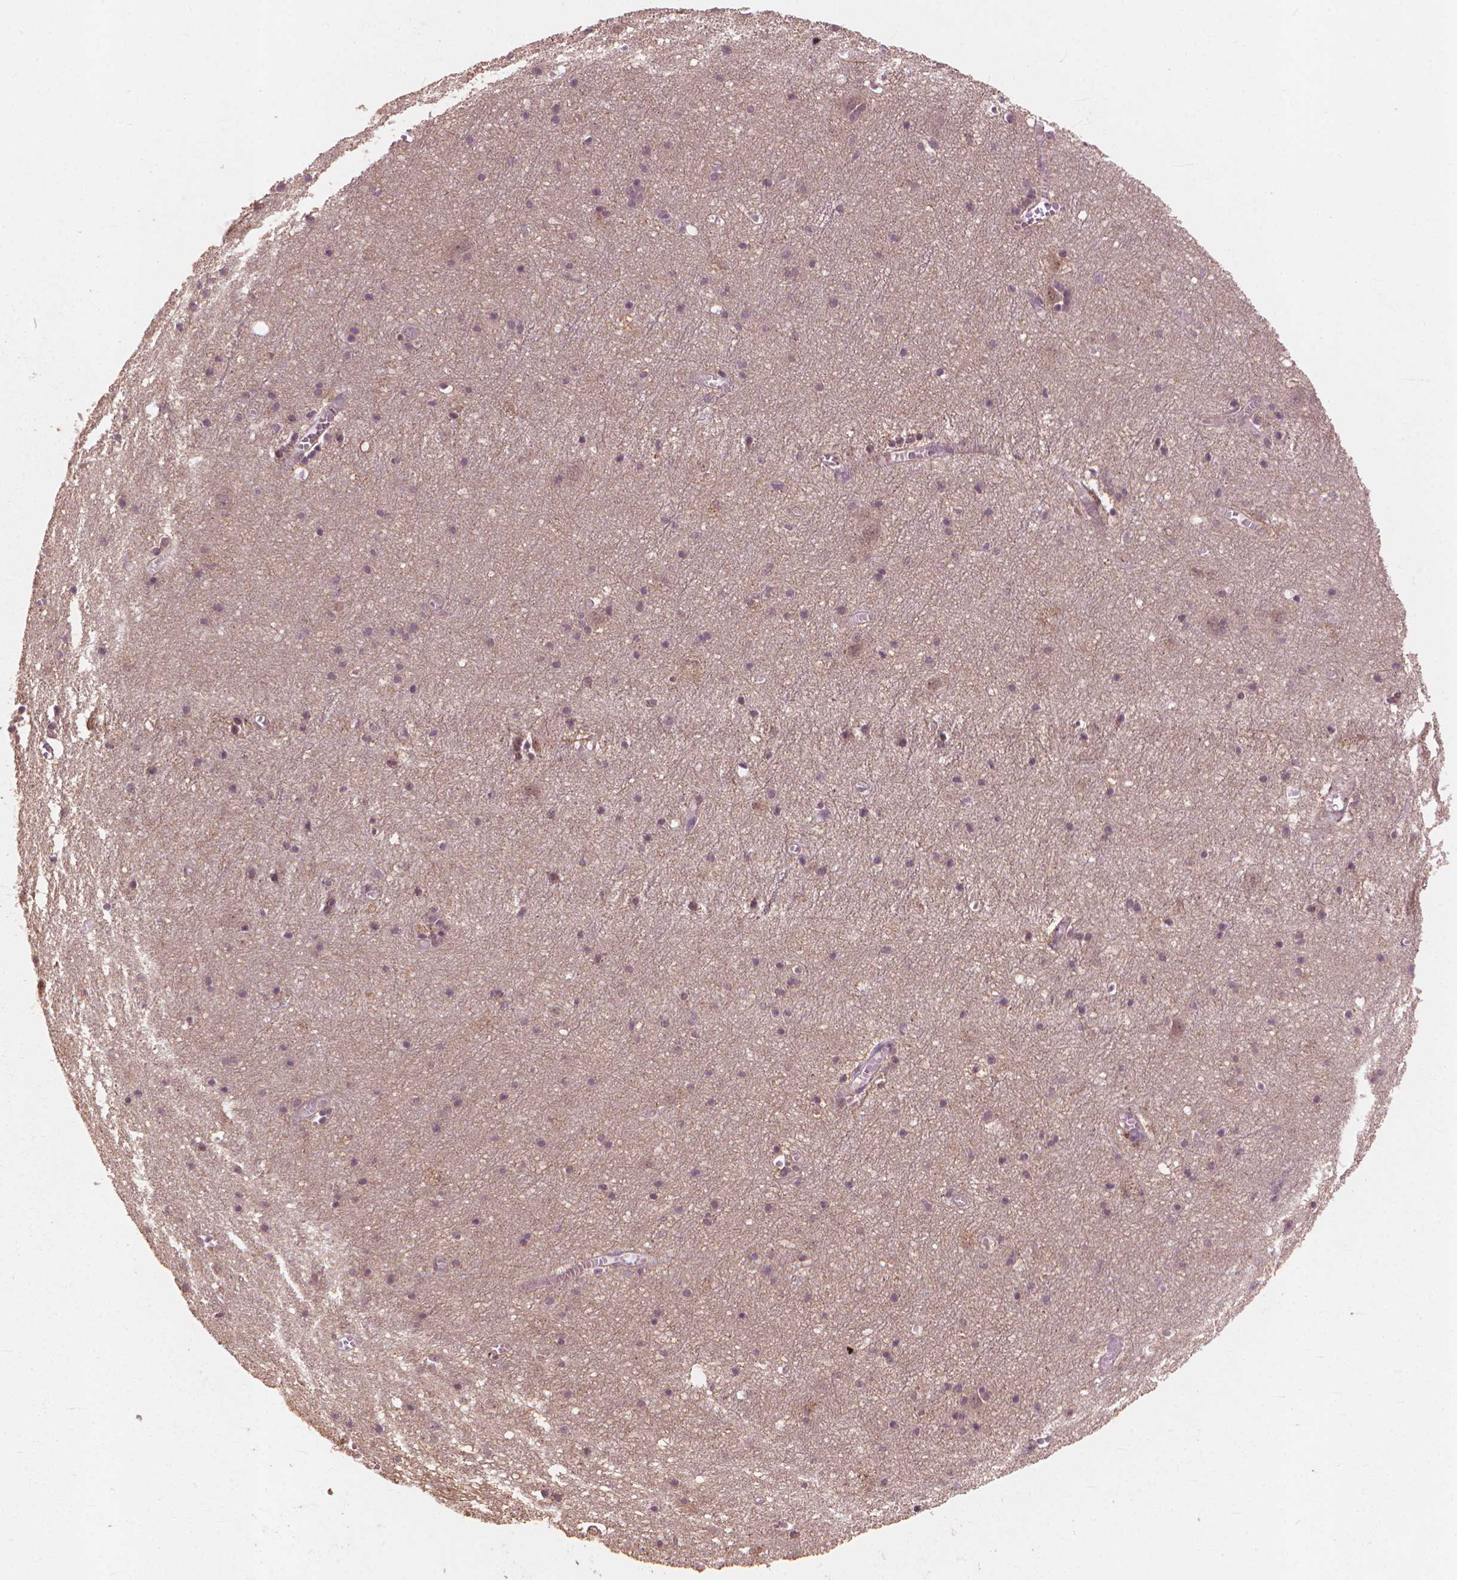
{"staining": {"intensity": "negative", "quantity": "none", "location": "none"}, "tissue": "cerebral cortex", "cell_type": "Endothelial cells", "image_type": "normal", "snomed": [{"axis": "morphology", "description": "Normal tissue, NOS"}, {"axis": "topography", "description": "Cerebral cortex"}], "caption": "This is an immunohistochemistry image of unremarkable cerebral cortex. There is no staining in endothelial cells.", "gene": "SSU72", "patient": {"sex": "male", "age": 70}}